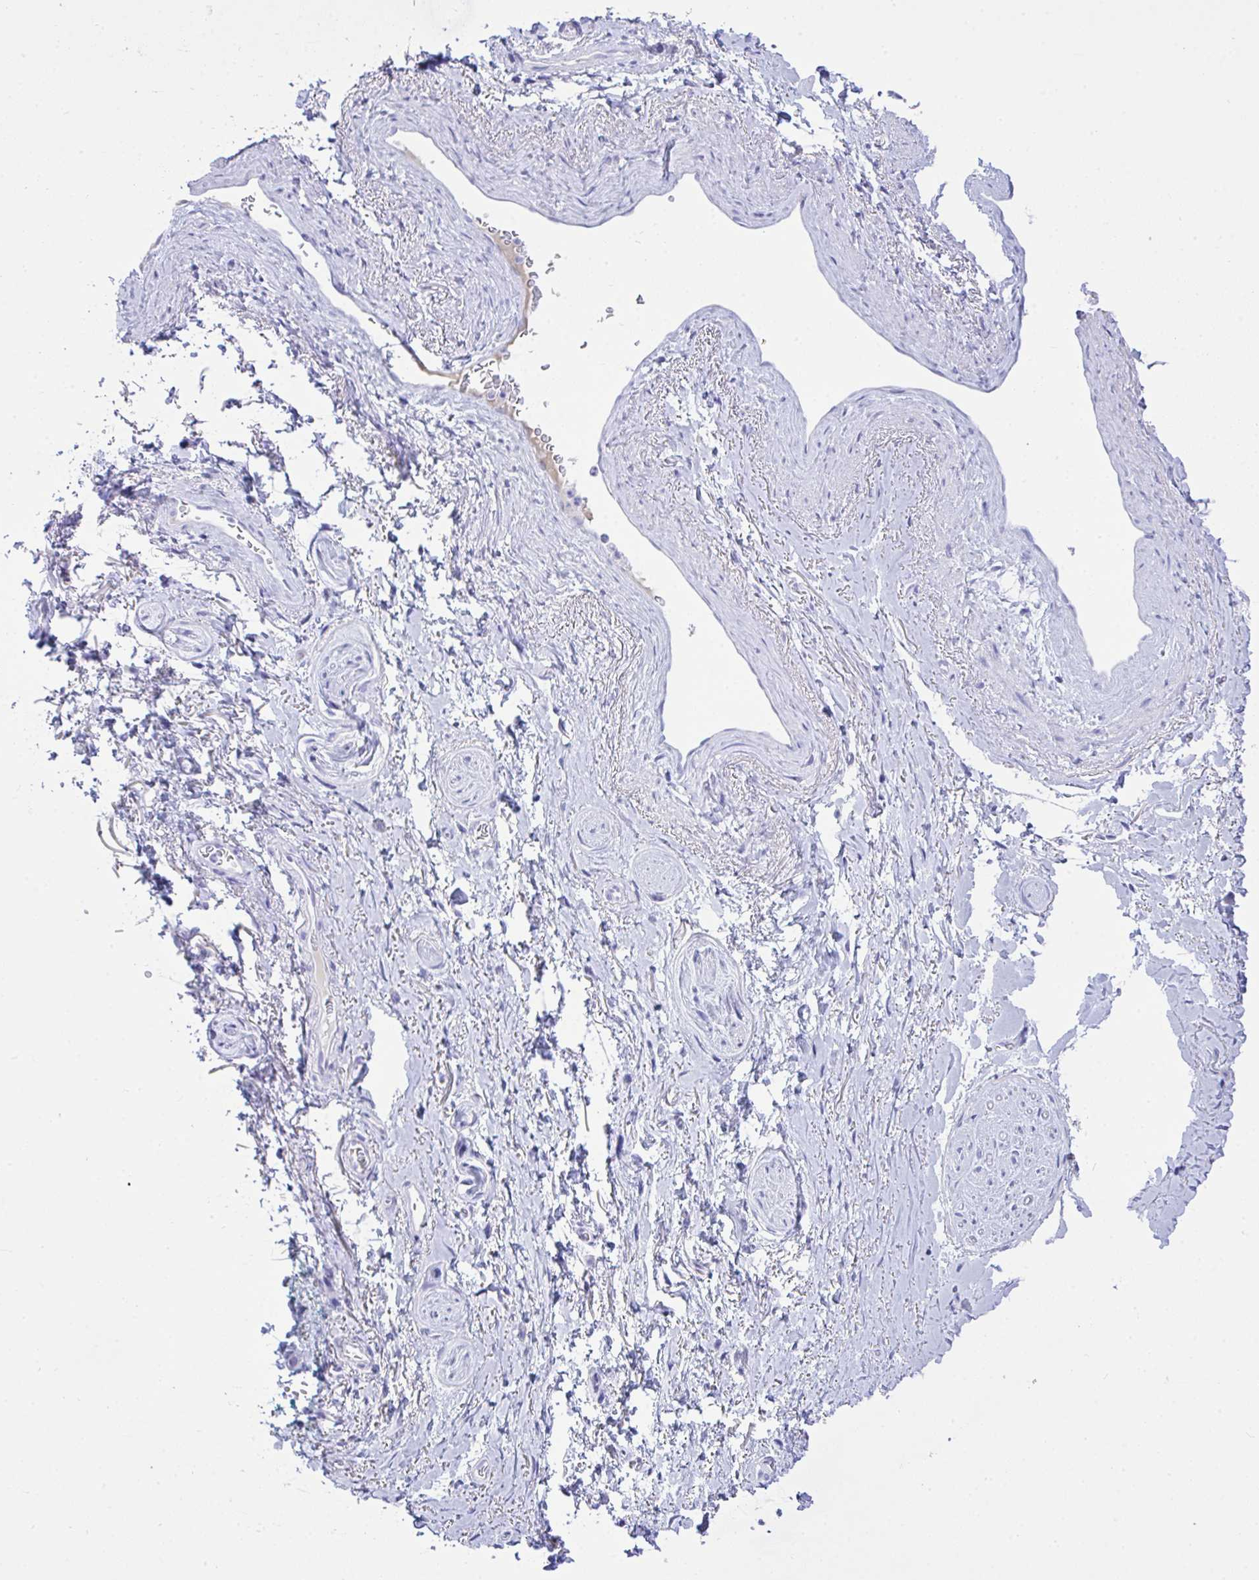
{"staining": {"intensity": "negative", "quantity": "none", "location": "none"}, "tissue": "adipose tissue", "cell_type": "Adipocytes", "image_type": "normal", "snomed": [{"axis": "morphology", "description": "Normal tissue, NOS"}, {"axis": "topography", "description": "Vulva"}, {"axis": "topography", "description": "Peripheral nerve tissue"}], "caption": "This is an IHC histopathology image of unremarkable adipose tissue. There is no positivity in adipocytes.", "gene": "AKR1D1", "patient": {"sex": "female", "age": 66}}